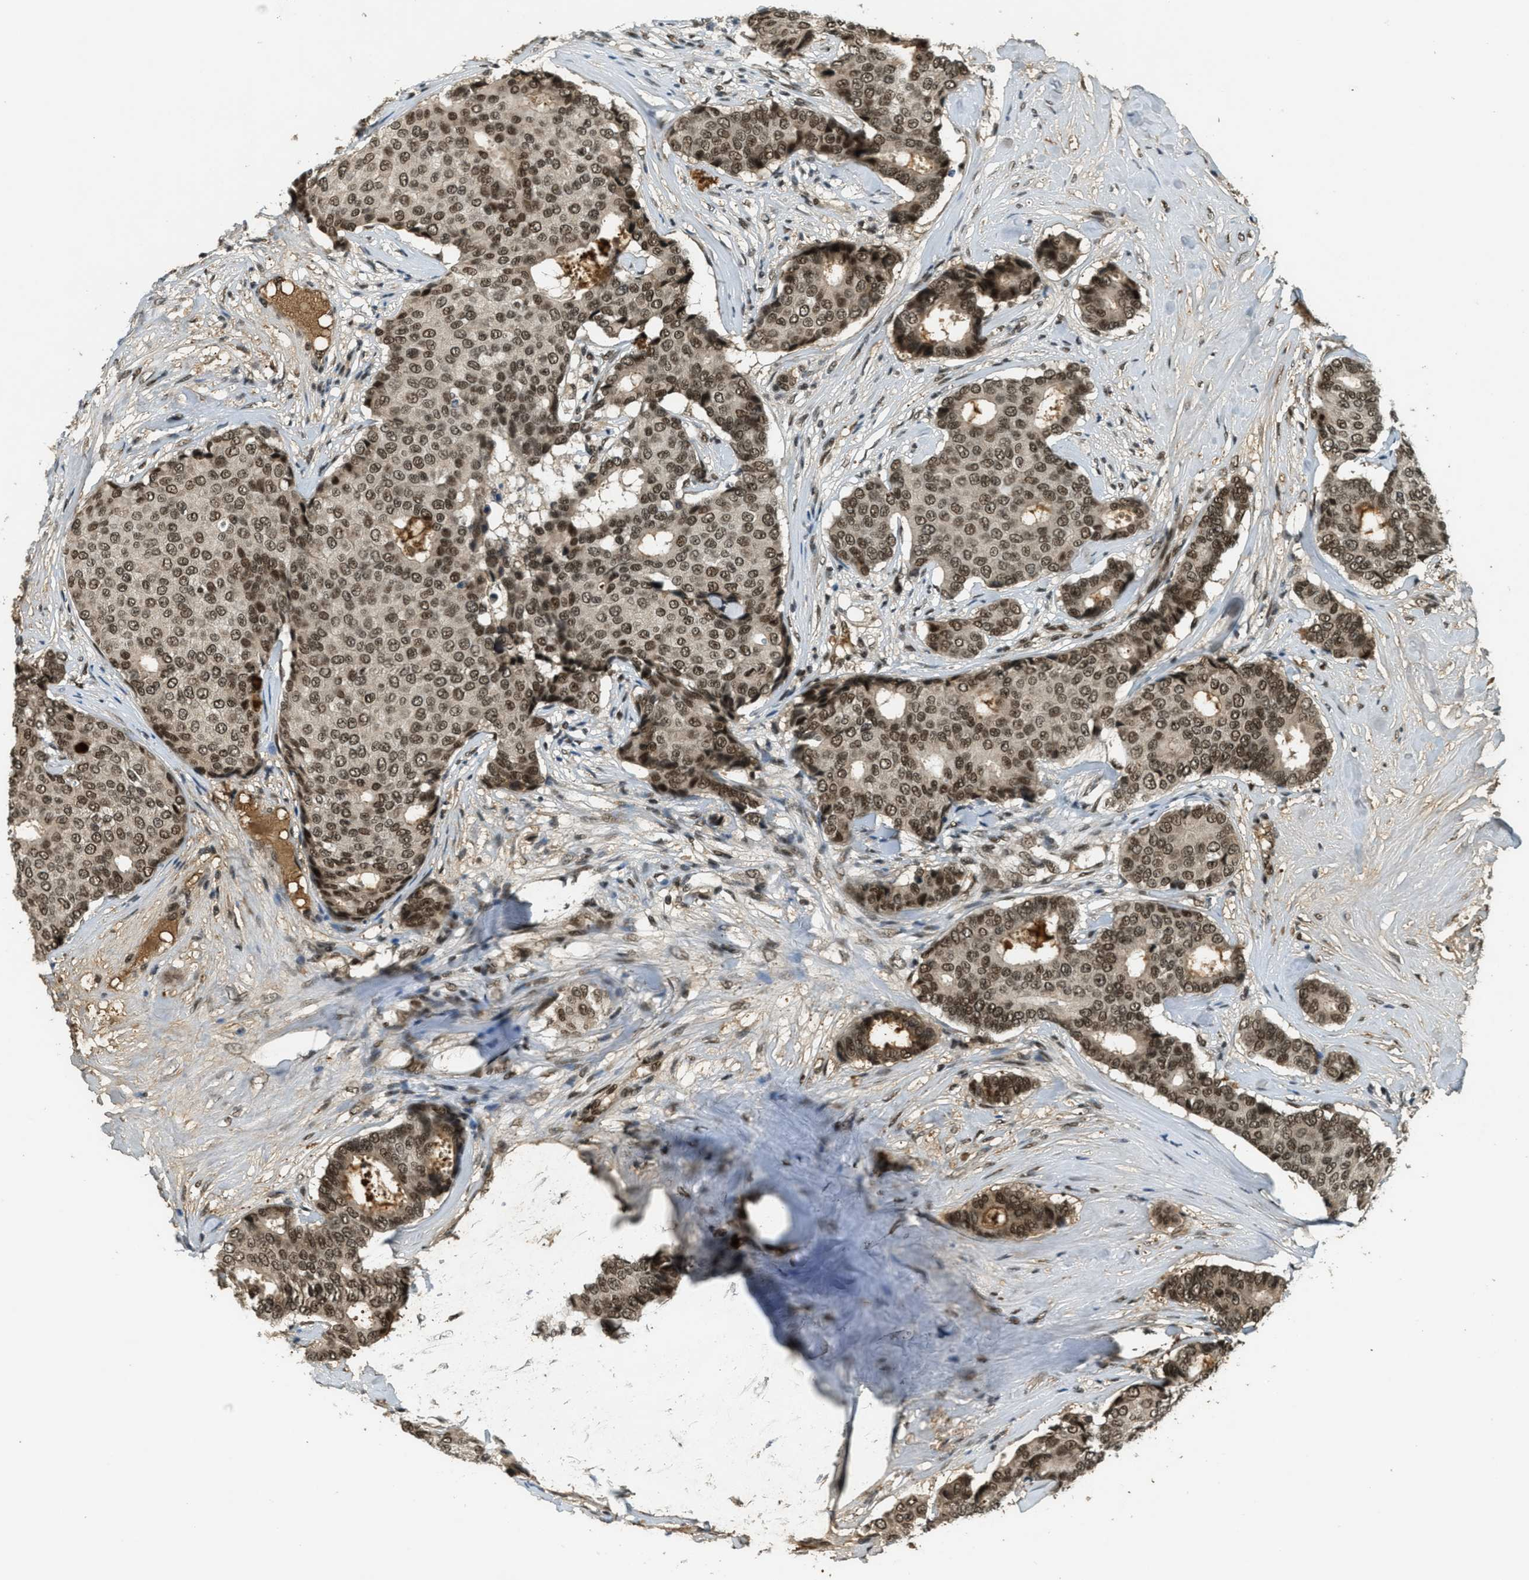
{"staining": {"intensity": "moderate", "quantity": ">75%", "location": "cytoplasmic/membranous,nuclear"}, "tissue": "breast cancer", "cell_type": "Tumor cells", "image_type": "cancer", "snomed": [{"axis": "morphology", "description": "Duct carcinoma"}, {"axis": "topography", "description": "Breast"}], "caption": "A brown stain highlights moderate cytoplasmic/membranous and nuclear staining of a protein in breast cancer (intraductal carcinoma) tumor cells.", "gene": "ZNF148", "patient": {"sex": "female", "age": 75}}